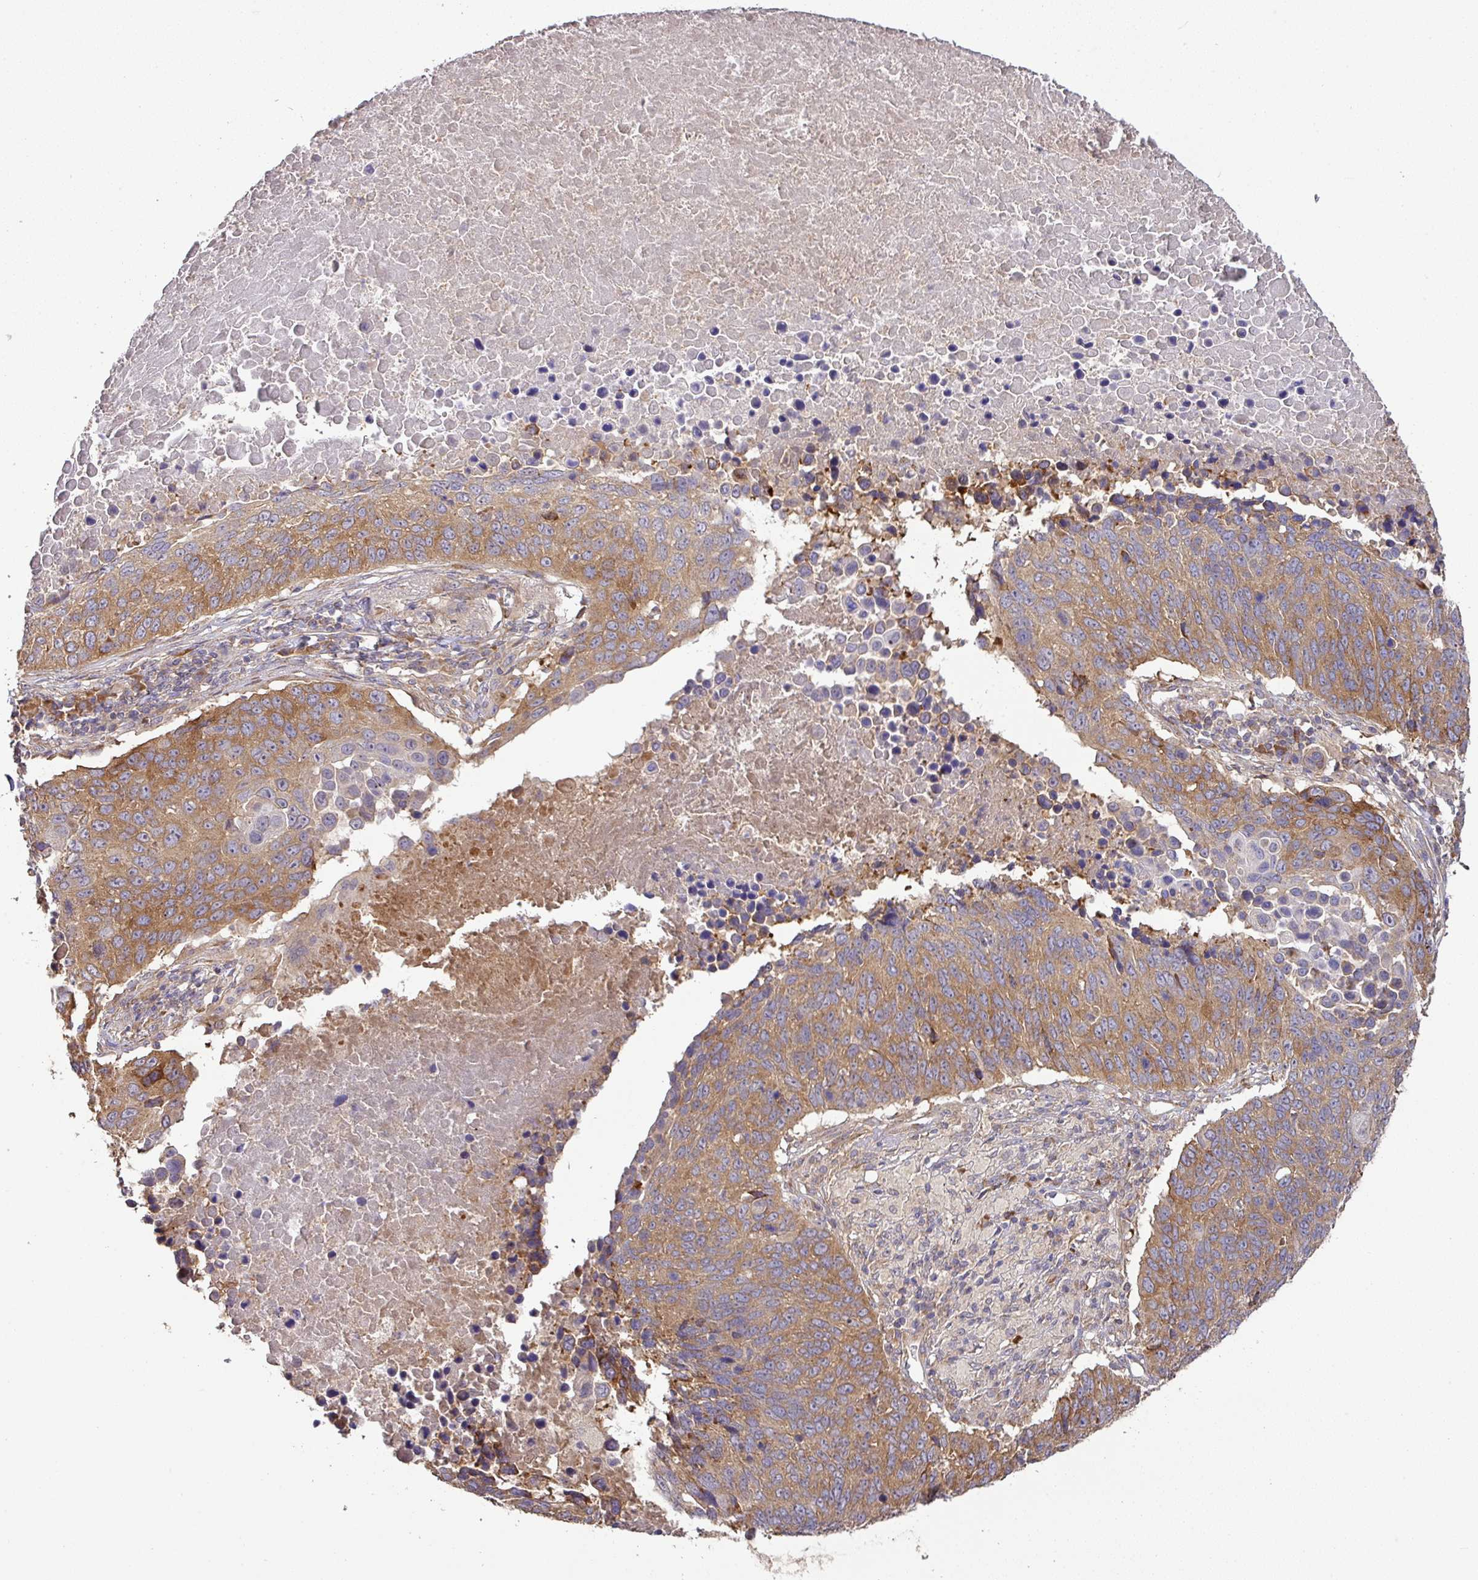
{"staining": {"intensity": "moderate", "quantity": ">75%", "location": "cytoplasmic/membranous"}, "tissue": "lung cancer", "cell_type": "Tumor cells", "image_type": "cancer", "snomed": [{"axis": "morphology", "description": "Normal tissue, NOS"}, {"axis": "morphology", "description": "Squamous cell carcinoma, NOS"}, {"axis": "topography", "description": "Lymph node"}, {"axis": "topography", "description": "Lung"}], "caption": "Tumor cells demonstrate moderate cytoplasmic/membranous staining in about >75% of cells in lung cancer.", "gene": "GALP", "patient": {"sex": "male", "age": 66}}